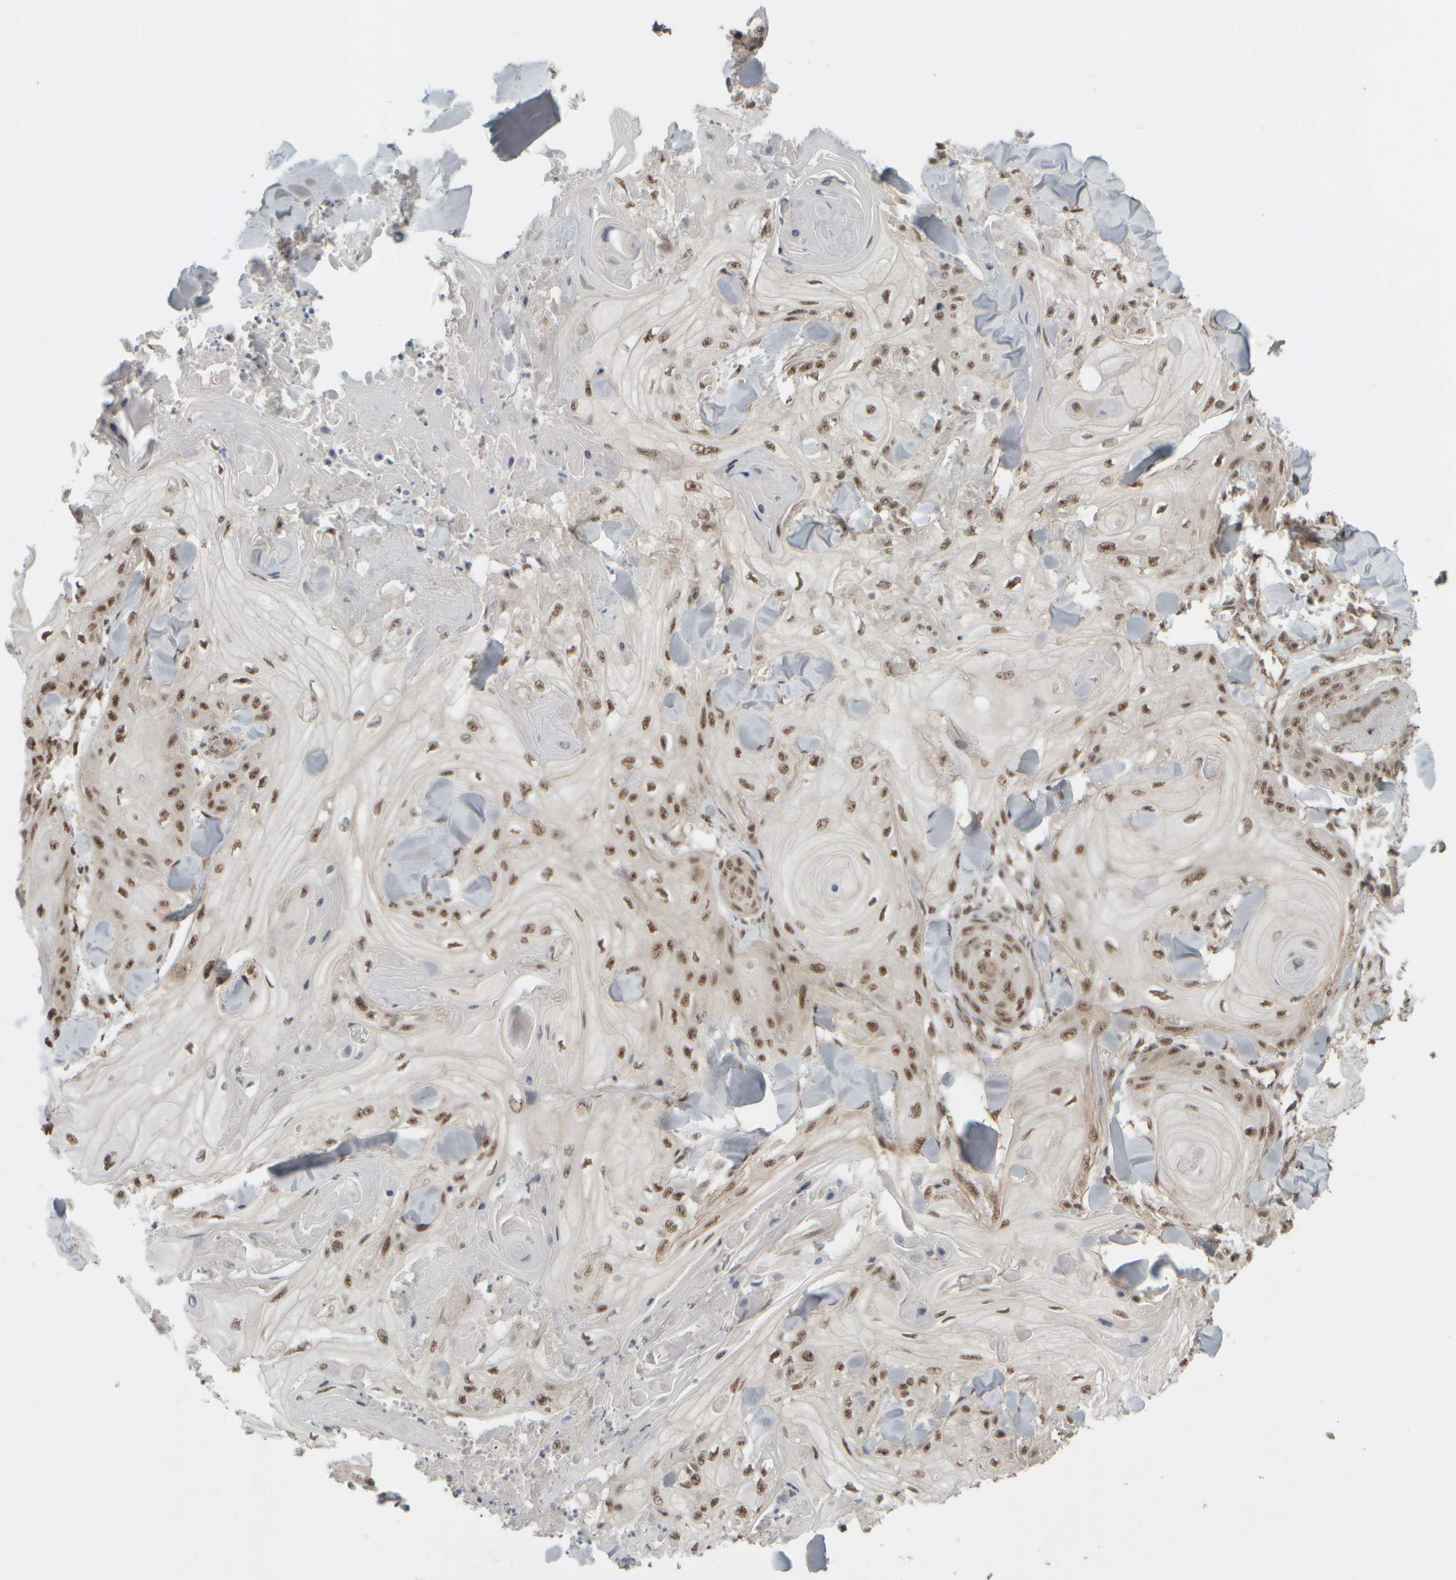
{"staining": {"intensity": "moderate", "quantity": ">75%", "location": "nuclear"}, "tissue": "skin cancer", "cell_type": "Tumor cells", "image_type": "cancer", "snomed": [{"axis": "morphology", "description": "Squamous cell carcinoma, NOS"}, {"axis": "topography", "description": "Skin"}], "caption": "Skin cancer (squamous cell carcinoma) tissue exhibits moderate nuclear expression in about >75% of tumor cells", "gene": "SYNRG", "patient": {"sex": "male", "age": 74}}